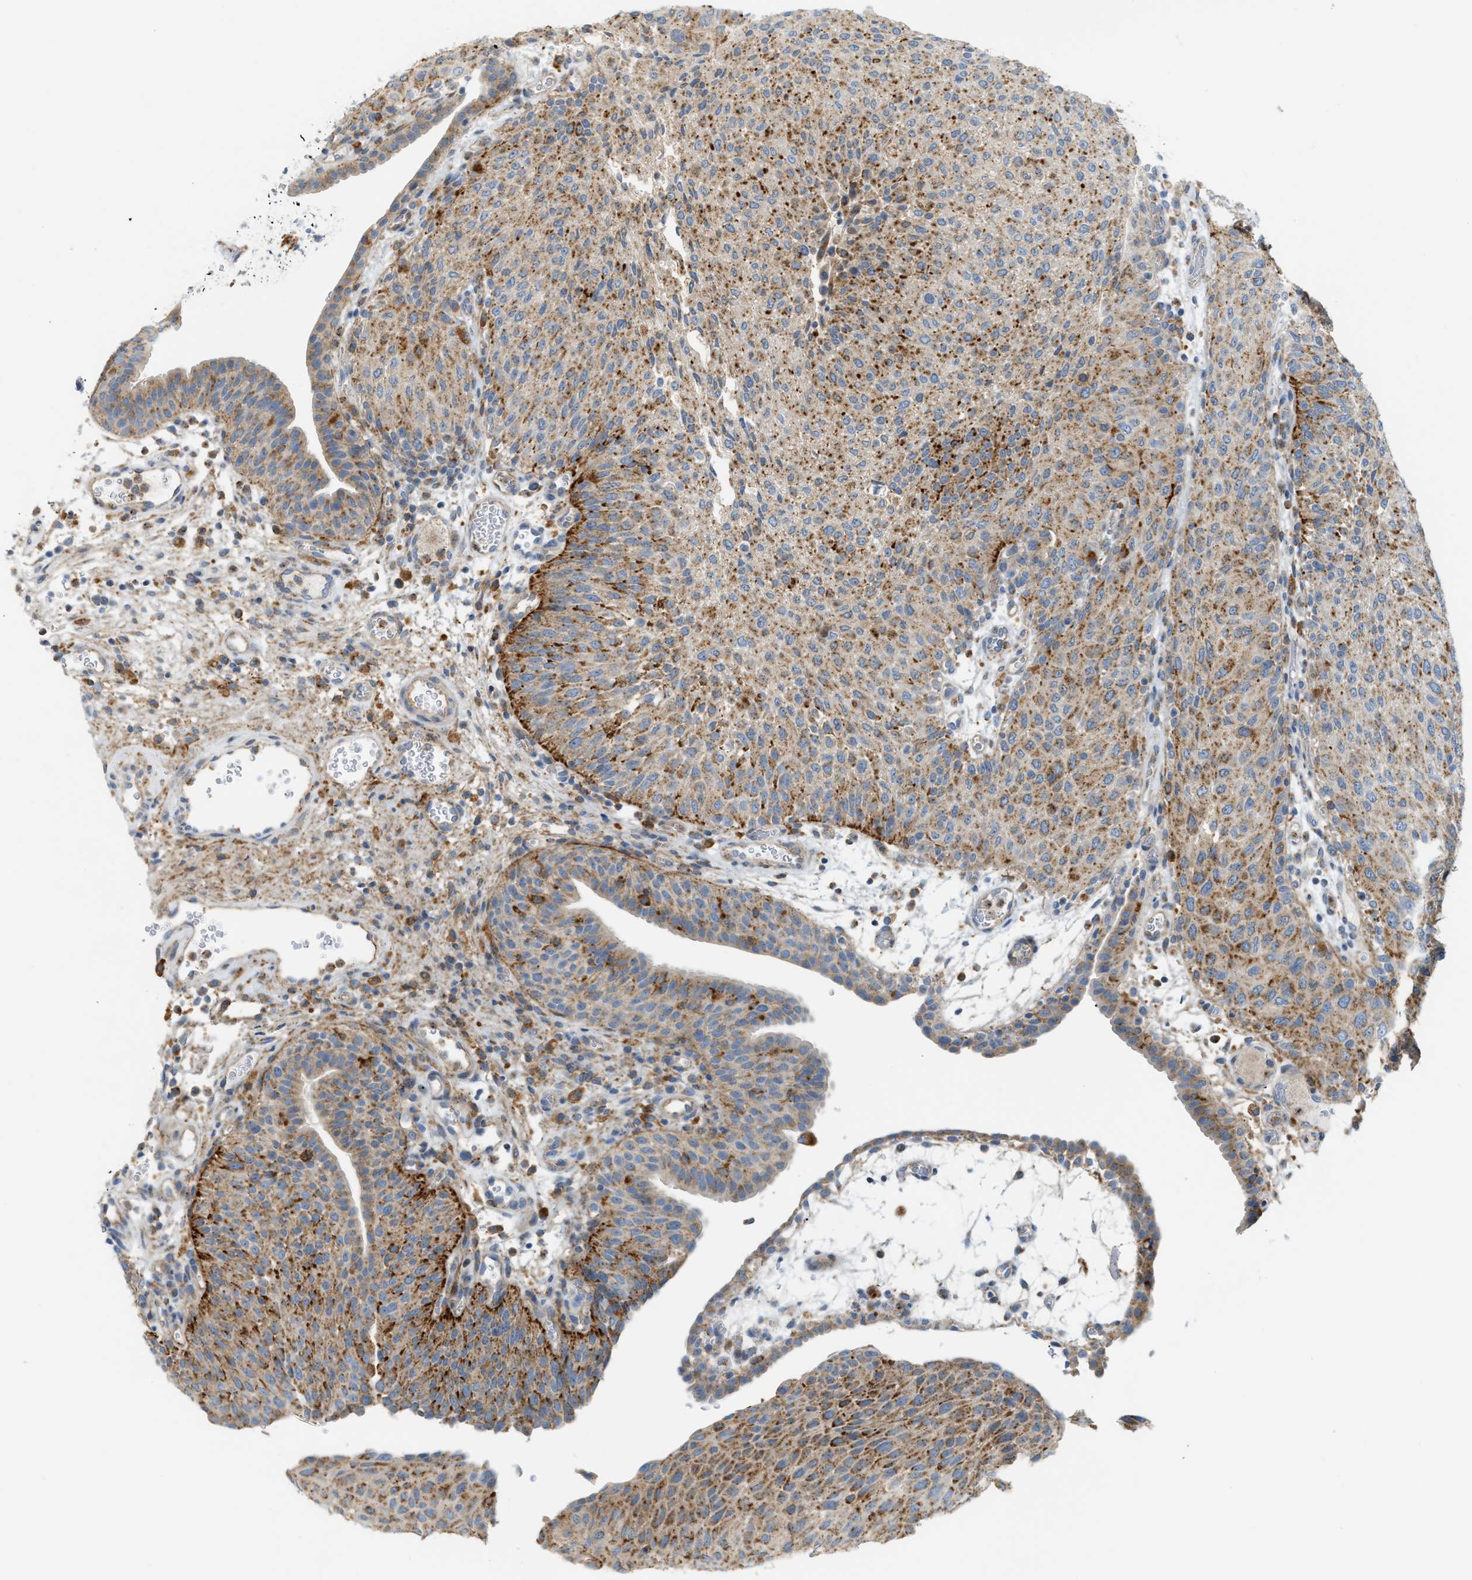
{"staining": {"intensity": "moderate", "quantity": ">75%", "location": "cytoplasmic/membranous"}, "tissue": "urothelial cancer", "cell_type": "Tumor cells", "image_type": "cancer", "snomed": [{"axis": "morphology", "description": "Urothelial carcinoma, Low grade"}, {"axis": "morphology", "description": "Urothelial carcinoma, High grade"}, {"axis": "topography", "description": "Urinary bladder"}], "caption": "This micrograph displays immunohistochemistry (IHC) staining of human urothelial cancer, with medium moderate cytoplasmic/membranous positivity in approximately >75% of tumor cells.", "gene": "LMBRD1", "patient": {"sex": "male", "age": 35}}